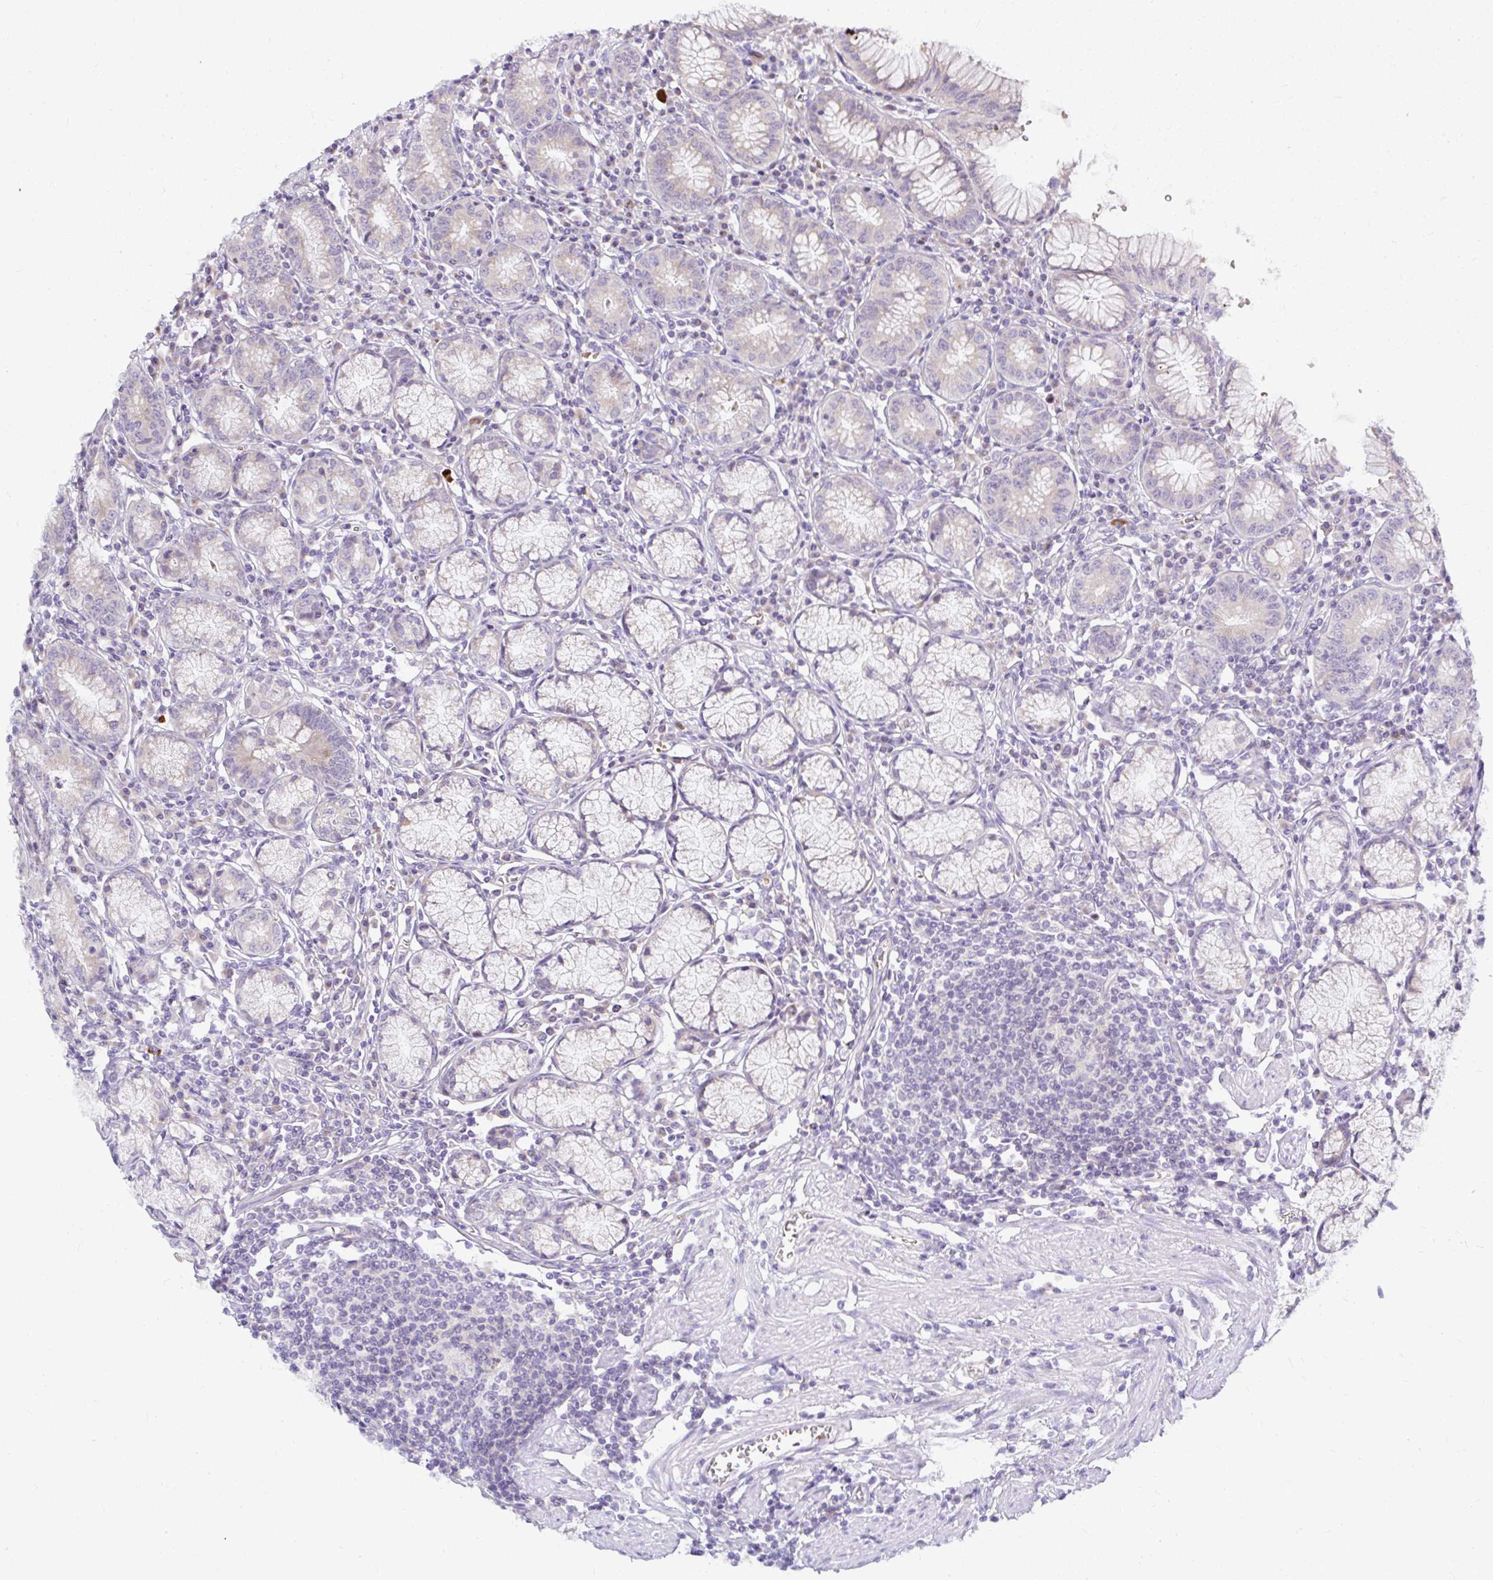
{"staining": {"intensity": "weak", "quantity": "25%-75%", "location": "cytoplasmic/membranous"}, "tissue": "stomach", "cell_type": "Glandular cells", "image_type": "normal", "snomed": [{"axis": "morphology", "description": "Normal tissue, NOS"}, {"axis": "topography", "description": "Stomach"}], "caption": "Immunohistochemistry of benign stomach shows low levels of weak cytoplasmic/membranous positivity in approximately 25%-75% of glandular cells.", "gene": "DEPDC5", "patient": {"sex": "male", "age": 55}}